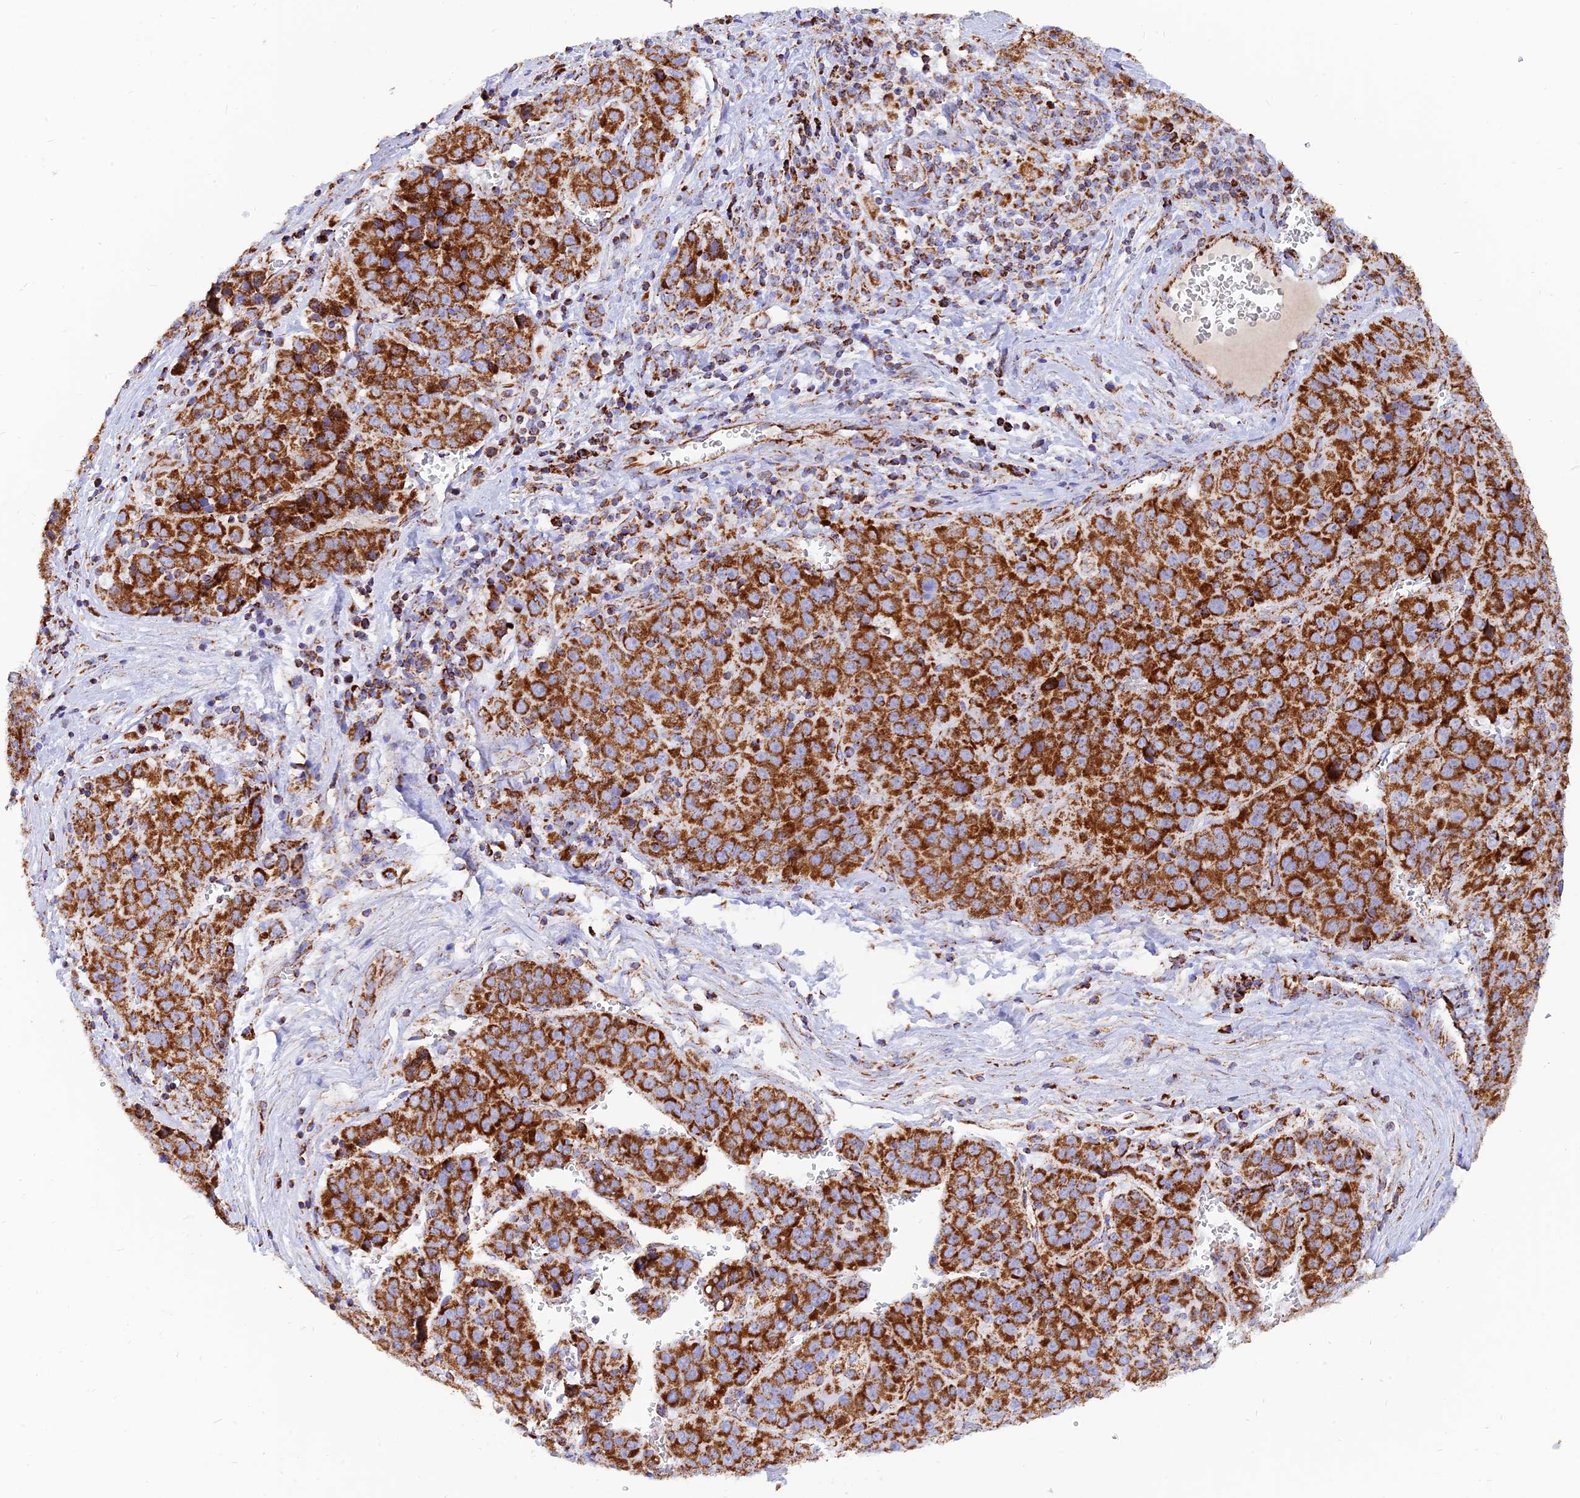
{"staining": {"intensity": "strong", "quantity": ">75%", "location": "cytoplasmic/membranous"}, "tissue": "liver cancer", "cell_type": "Tumor cells", "image_type": "cancer", "snomed": [{"axis": "morphology", "description": "Carcinoma, Hepatocellular, NOS"}, {"axis": "topography", "description": "Liver"}], "caption": "A brown stain shows strong cytoplasmic/membranous expression of a protein in human liver cancer (hepatocellular carcinoma) tumor cells. The staining was performed using DAB (3,3'-diaminobenzidine) to visualize the protein expression in brown, while the nuclei were stained in blue with hematoxylin (Magnification: 20x).", "gene": "NDUFB6", "patient": {"sex": "female", "age": 53}}